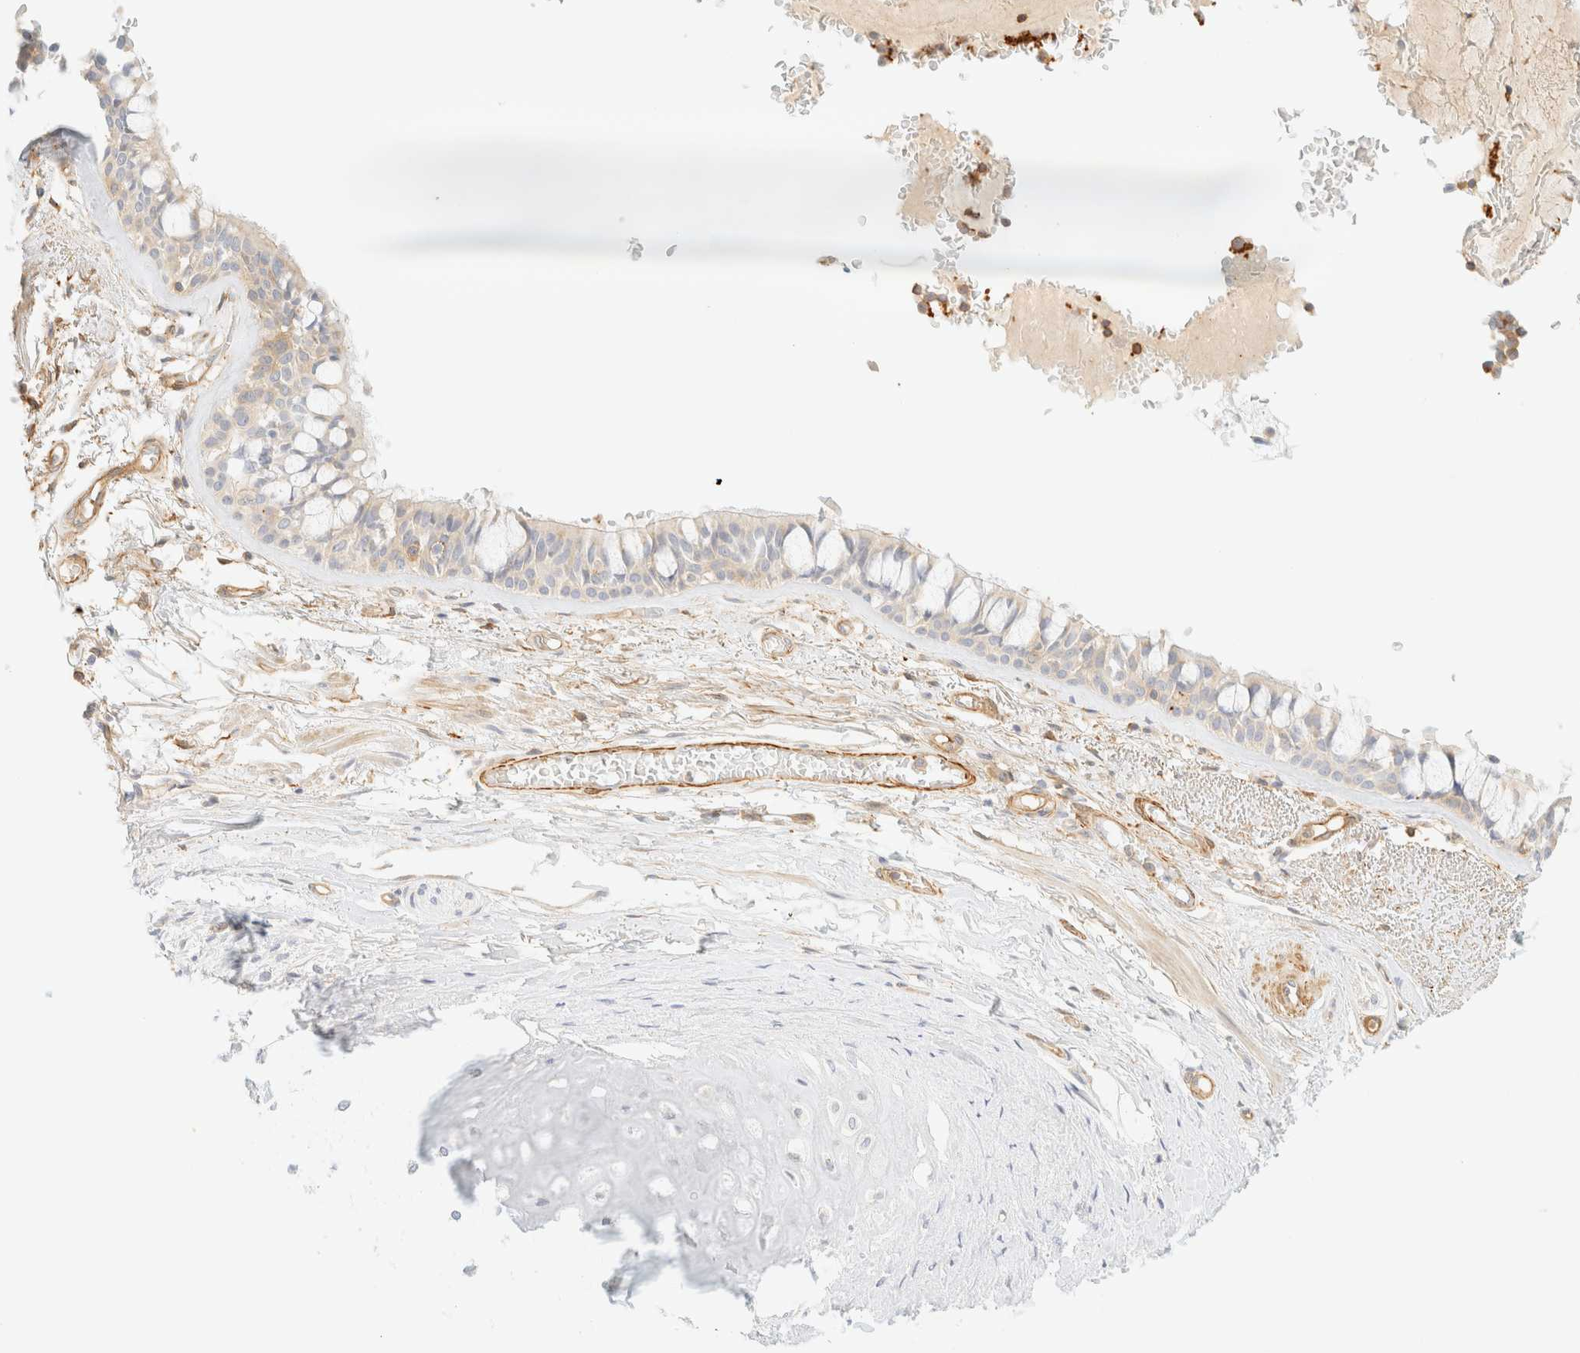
{"staining": {"intensity": "moderate", "quantity": "25%-75%", "location": "cytoplasmic/membranous"}, "tissue": "bronchus", "cell_type": "Respiratory epithelial cells", "image_type": "normal", "snomed": [{"axis": "morphology", "description": "Normal tissue, NOS"}, {"axis": "topography", "description": "Bronchus"}], "caption": "IHC histopathology image of benign bronchus stained for a protein (brown), which exhibits medium levels of moderate cytoplasmic/membranous positivity in about 25%-75% of respiratory epithelial cells.", "gene": "OTOP2", "patient": {"sex": "male", "age": 66}}